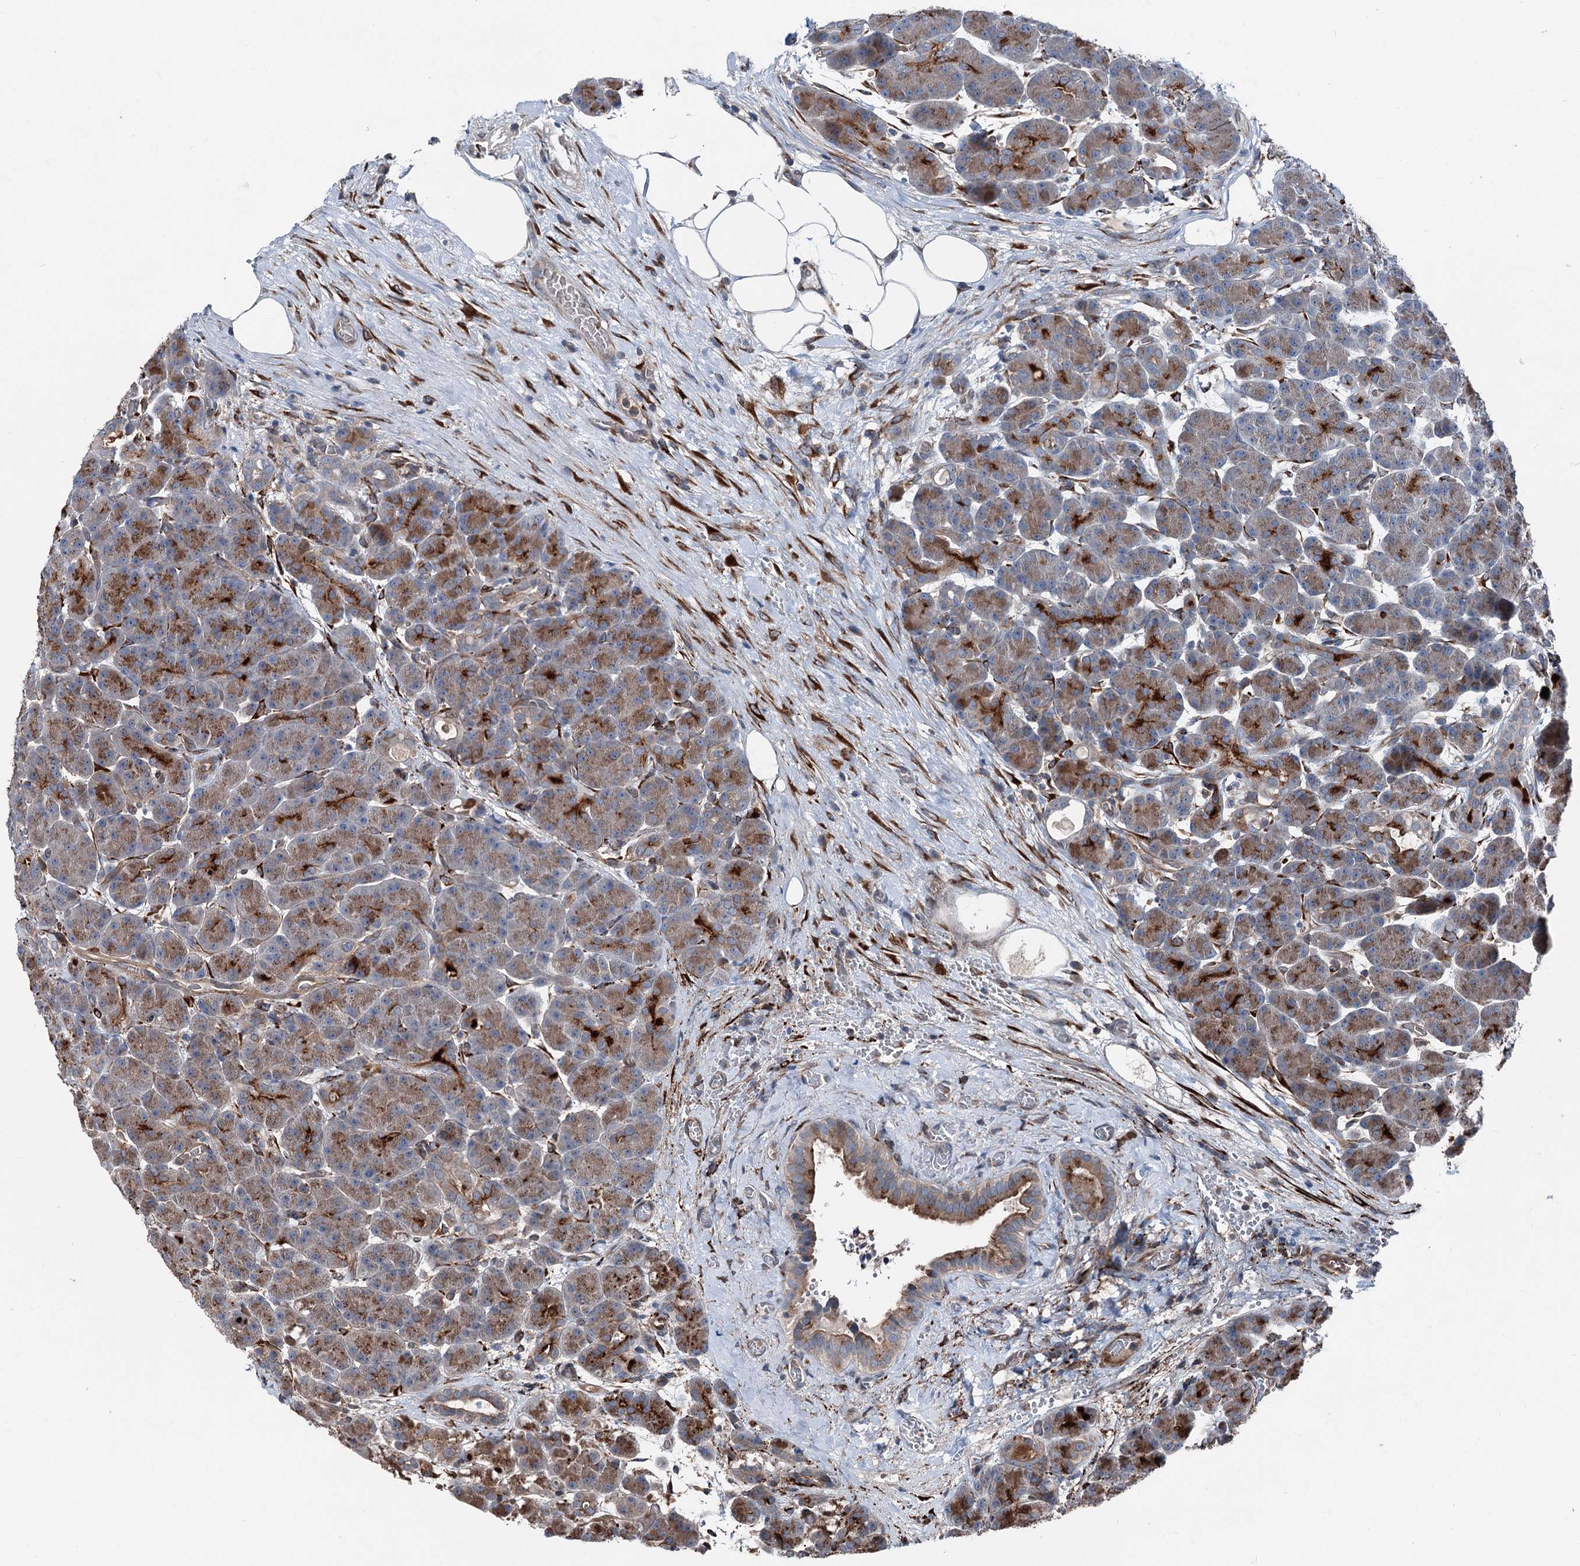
{"staining": {"intensity": "strong", "quantity": "25%-75%", "location": "cytoplasmic/membranous"}, "tissue": "pancreas", "cell_type": "Exocrine glandular cells", "image_type": "normal", "snomed": [{"axis": "morphology", "description": "Normal tissue, NOS"}, {"axis": "topography", "description": "Pancreas"}], "caption": "Strong cytoplasmic/membranous positivity for a protein is appreciated in about 25%-75% of exocrine glandular cells of benign pancreas using IHC.", "gene": "DDIAS", "patient": {"sex": "male", "age": 63}}